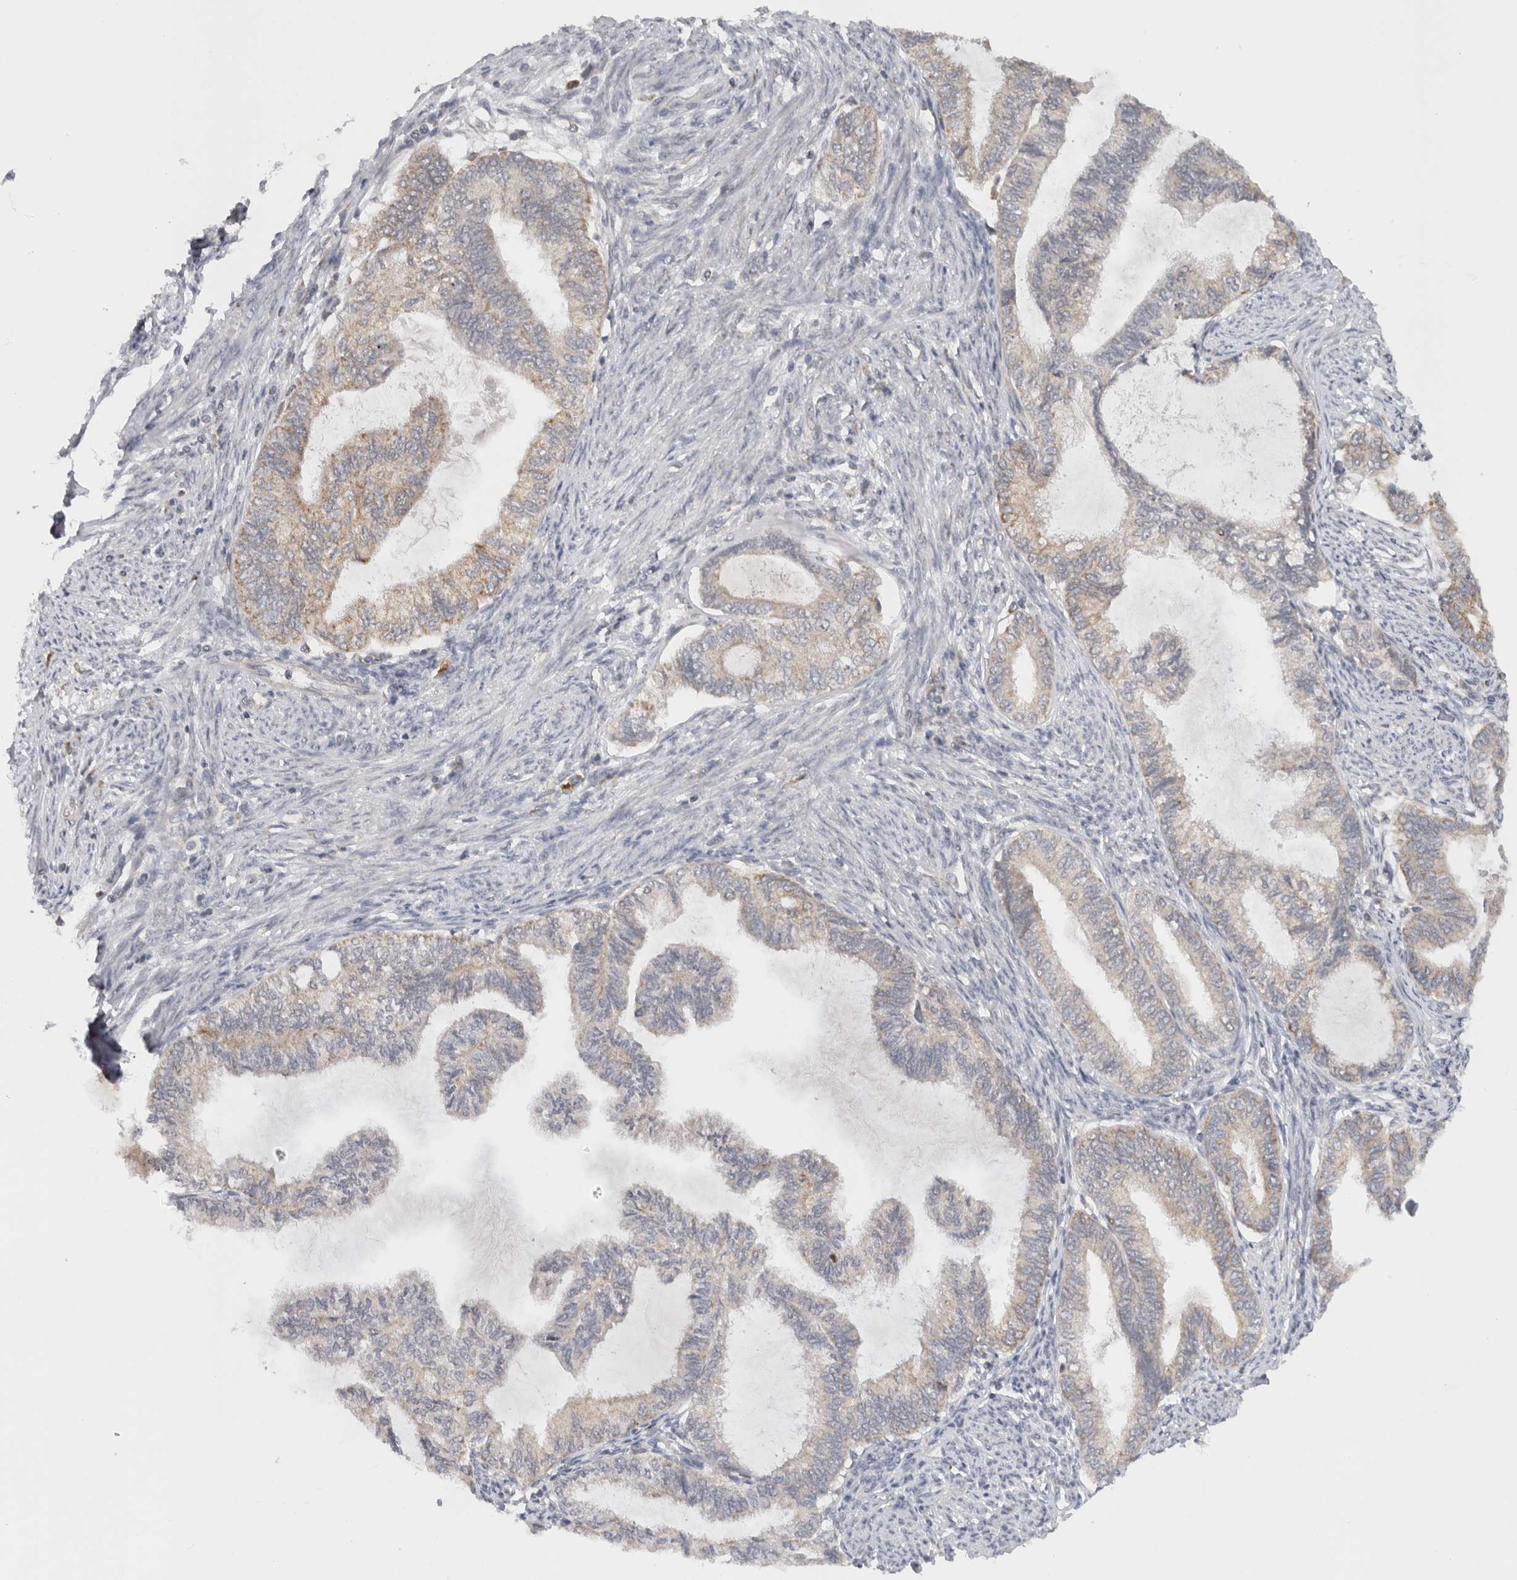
{"staining": {"intensity": "weak", "quantity": "<25%", "location": "cytoplasmic/membranous"}, "tissue": "endometrial cancer", "cell_type": "Tumor cells", "image_type": "cancer", "snomed": [{"axis": "morphology", "description": "Adenocarcinoma, NOS"}, {"axis": "topography", "description": "Endometrium"}], "caption": "A photomicrograph of human adenocarcinoma (endometrial) is negative for staining in tumor cells.", "gene": "CMC2", "patient": {"sex": "female", "age": 86}}